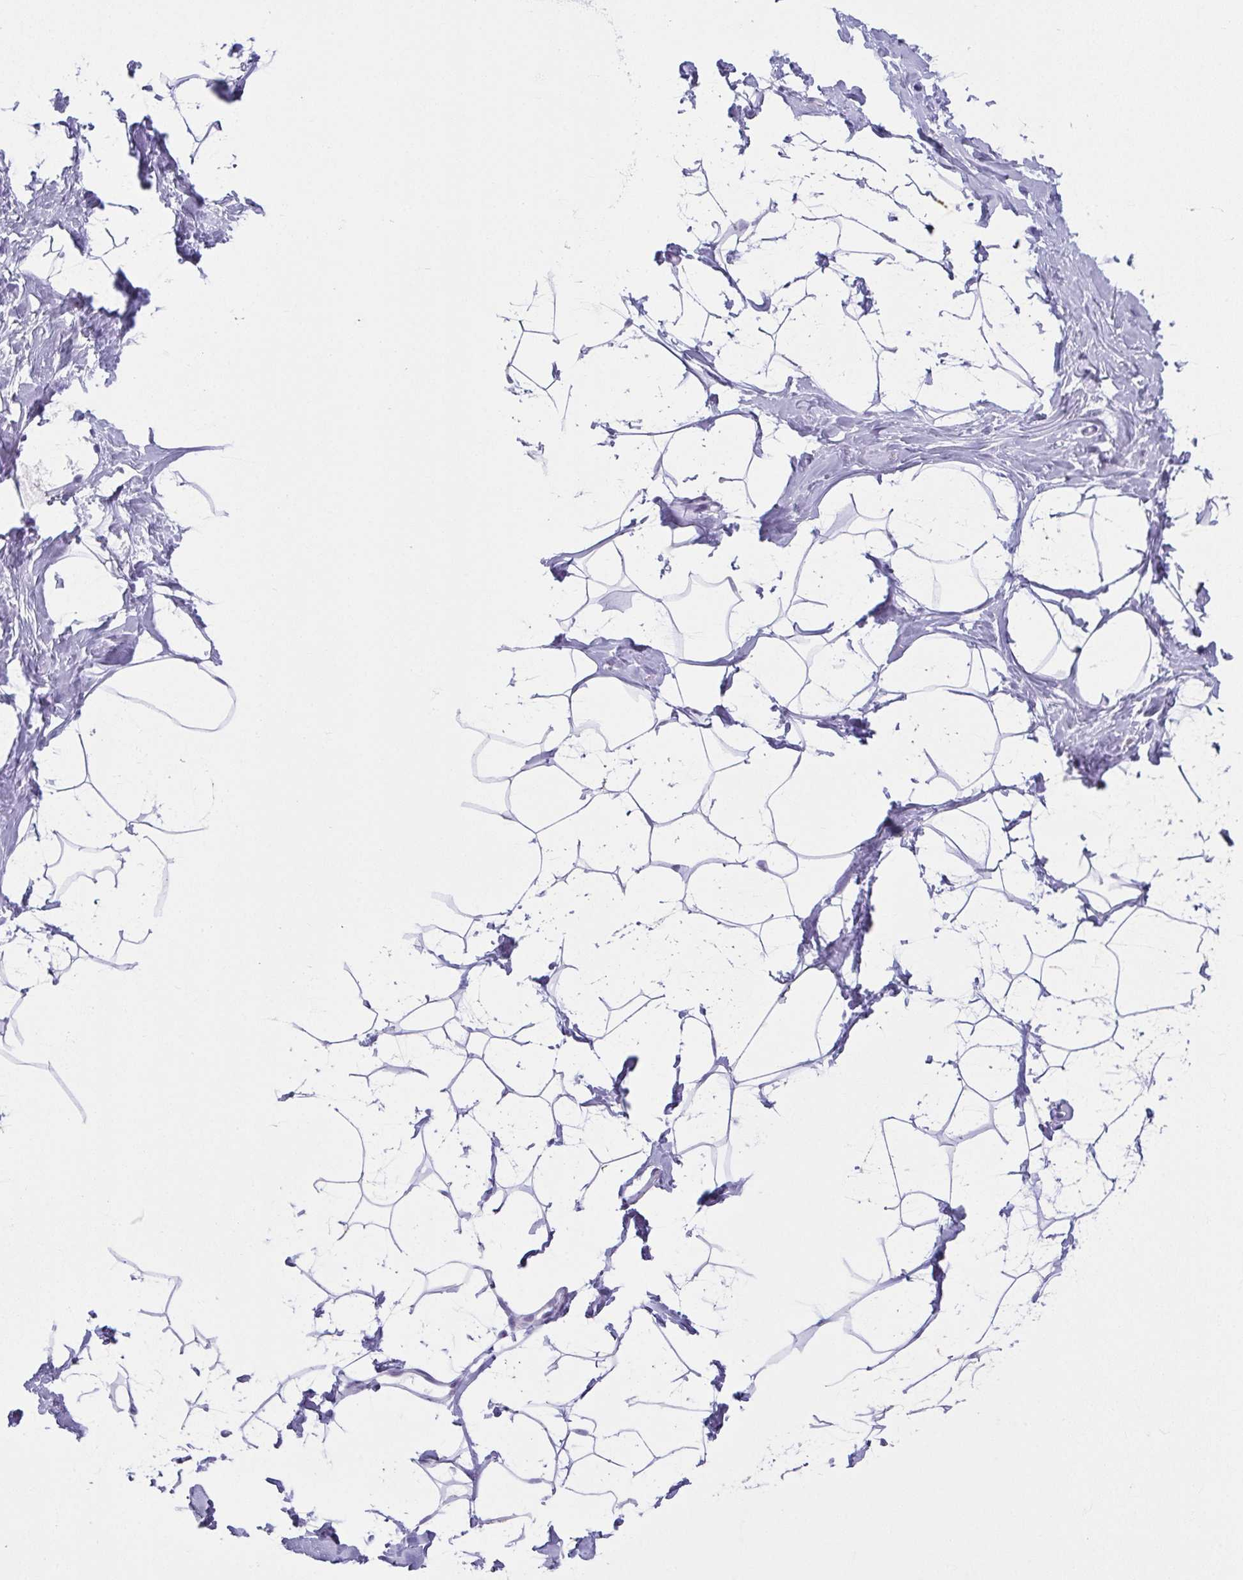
{"staining": {"intensity": "negative", "quantity": "none", "location": "none"}, "tissue": "breast", "cell_type": "Adipocytes", "image_type": "normal", "snomed": [{"axis": "morphology", "description": "Normal tissue, NOS"}, {"axis": "topography", "description": "Breast"}], "caption": "Histopathology image shows no significant protein positivity in adipocytes of unremarkable breast.", "gene": "MOBP", "patient": {"sex": "female", "age": 32}}